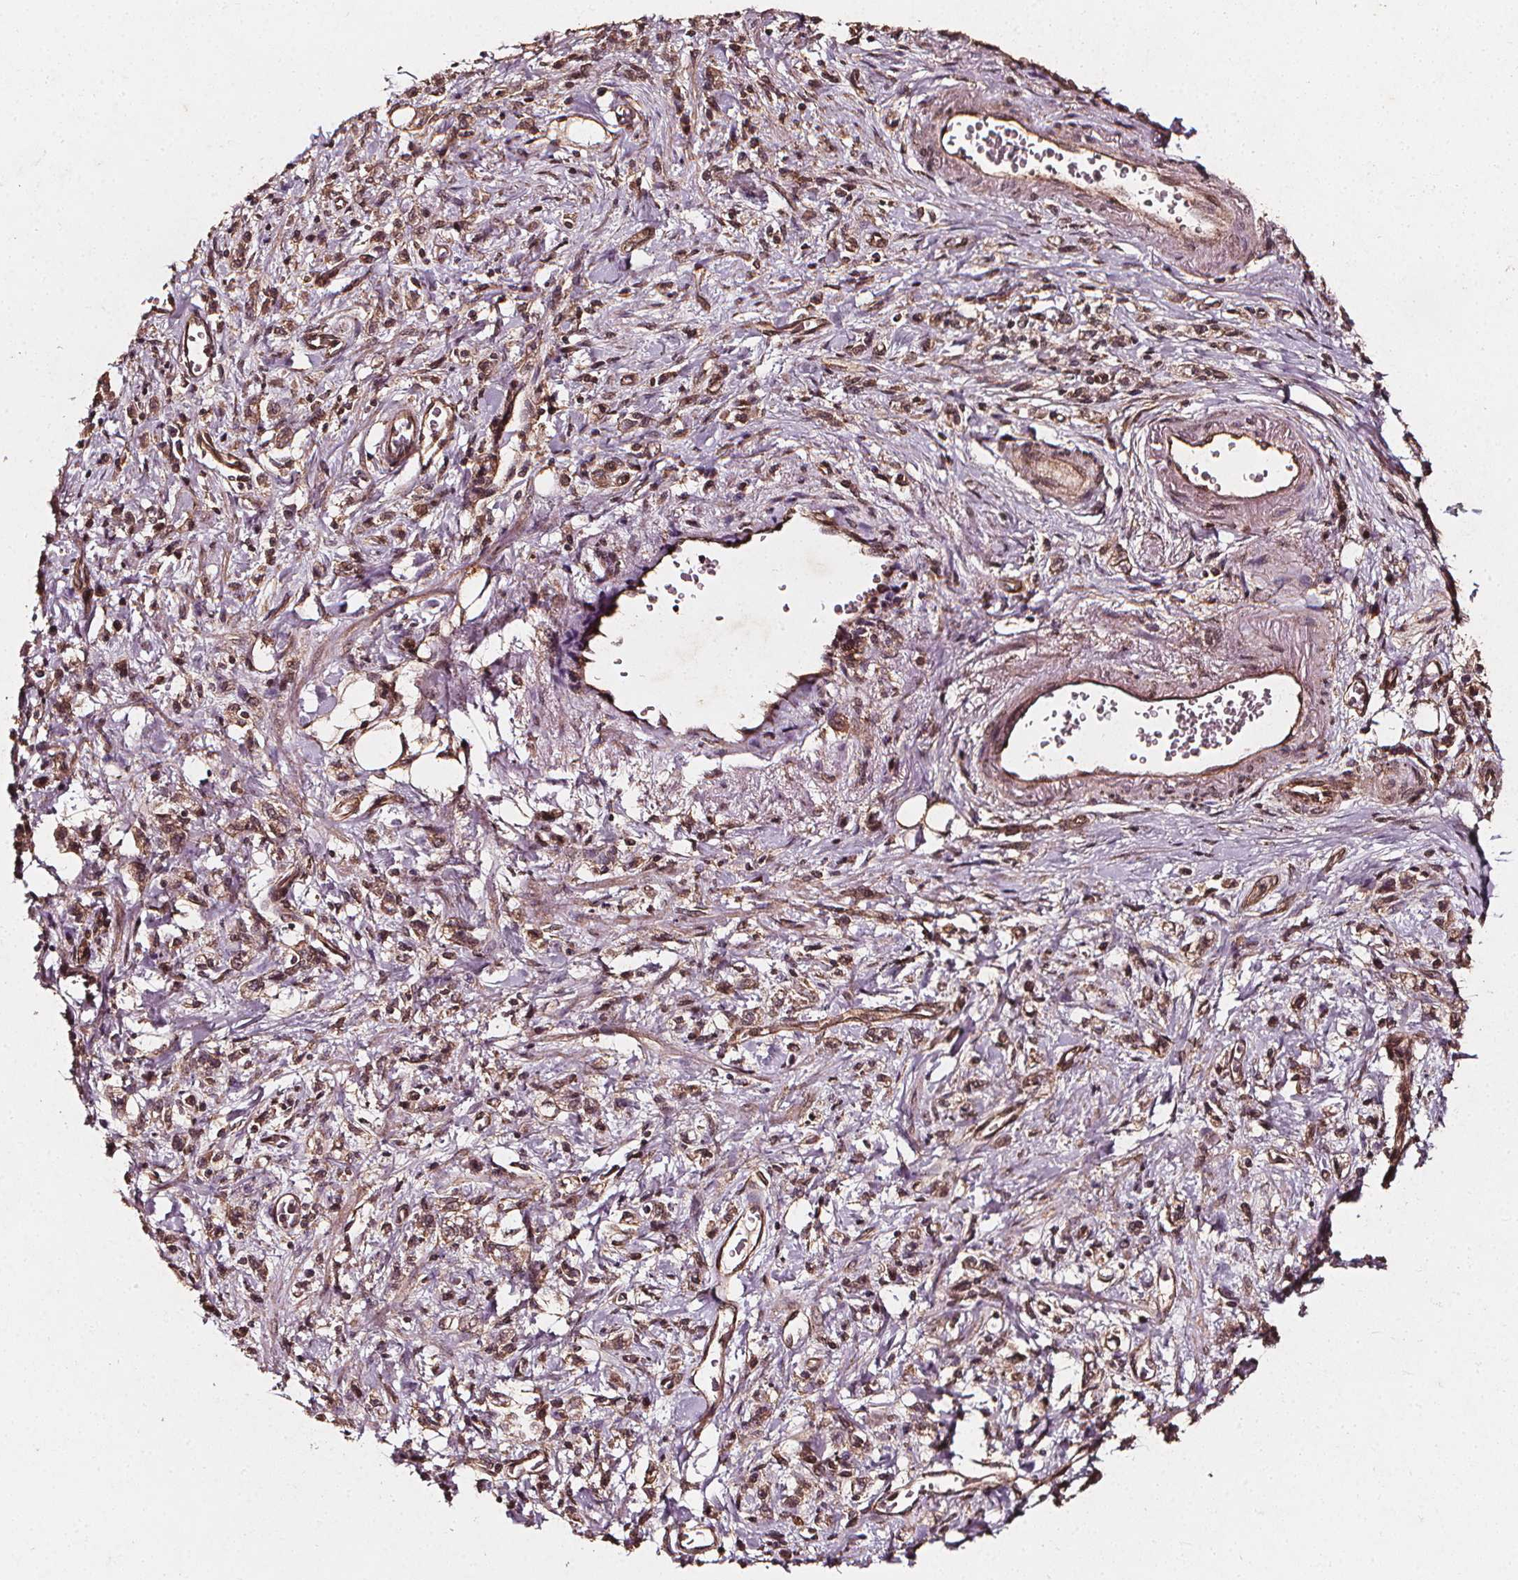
{"staining": {"intensity": "moderate", "quantity": ">75%", "location": "cytoplasmic/membranous"}, "tissue": "stomach cancer", "cell_type": "Tumor cells", "image_type": "cancer", "snomed": [{"axis": "morphology", "description": "Adenocarcinoma, NOS"}, {"axis": "topography", "description": "Stomach"}], "caption": "Tumor cells demonstrate moderate cytoplasmic/membranous staining in about >75% of cells in adenocarcinoma (stomach).", "gene": "ABCA1", "patient": {"sex": "male", "age": 77}}